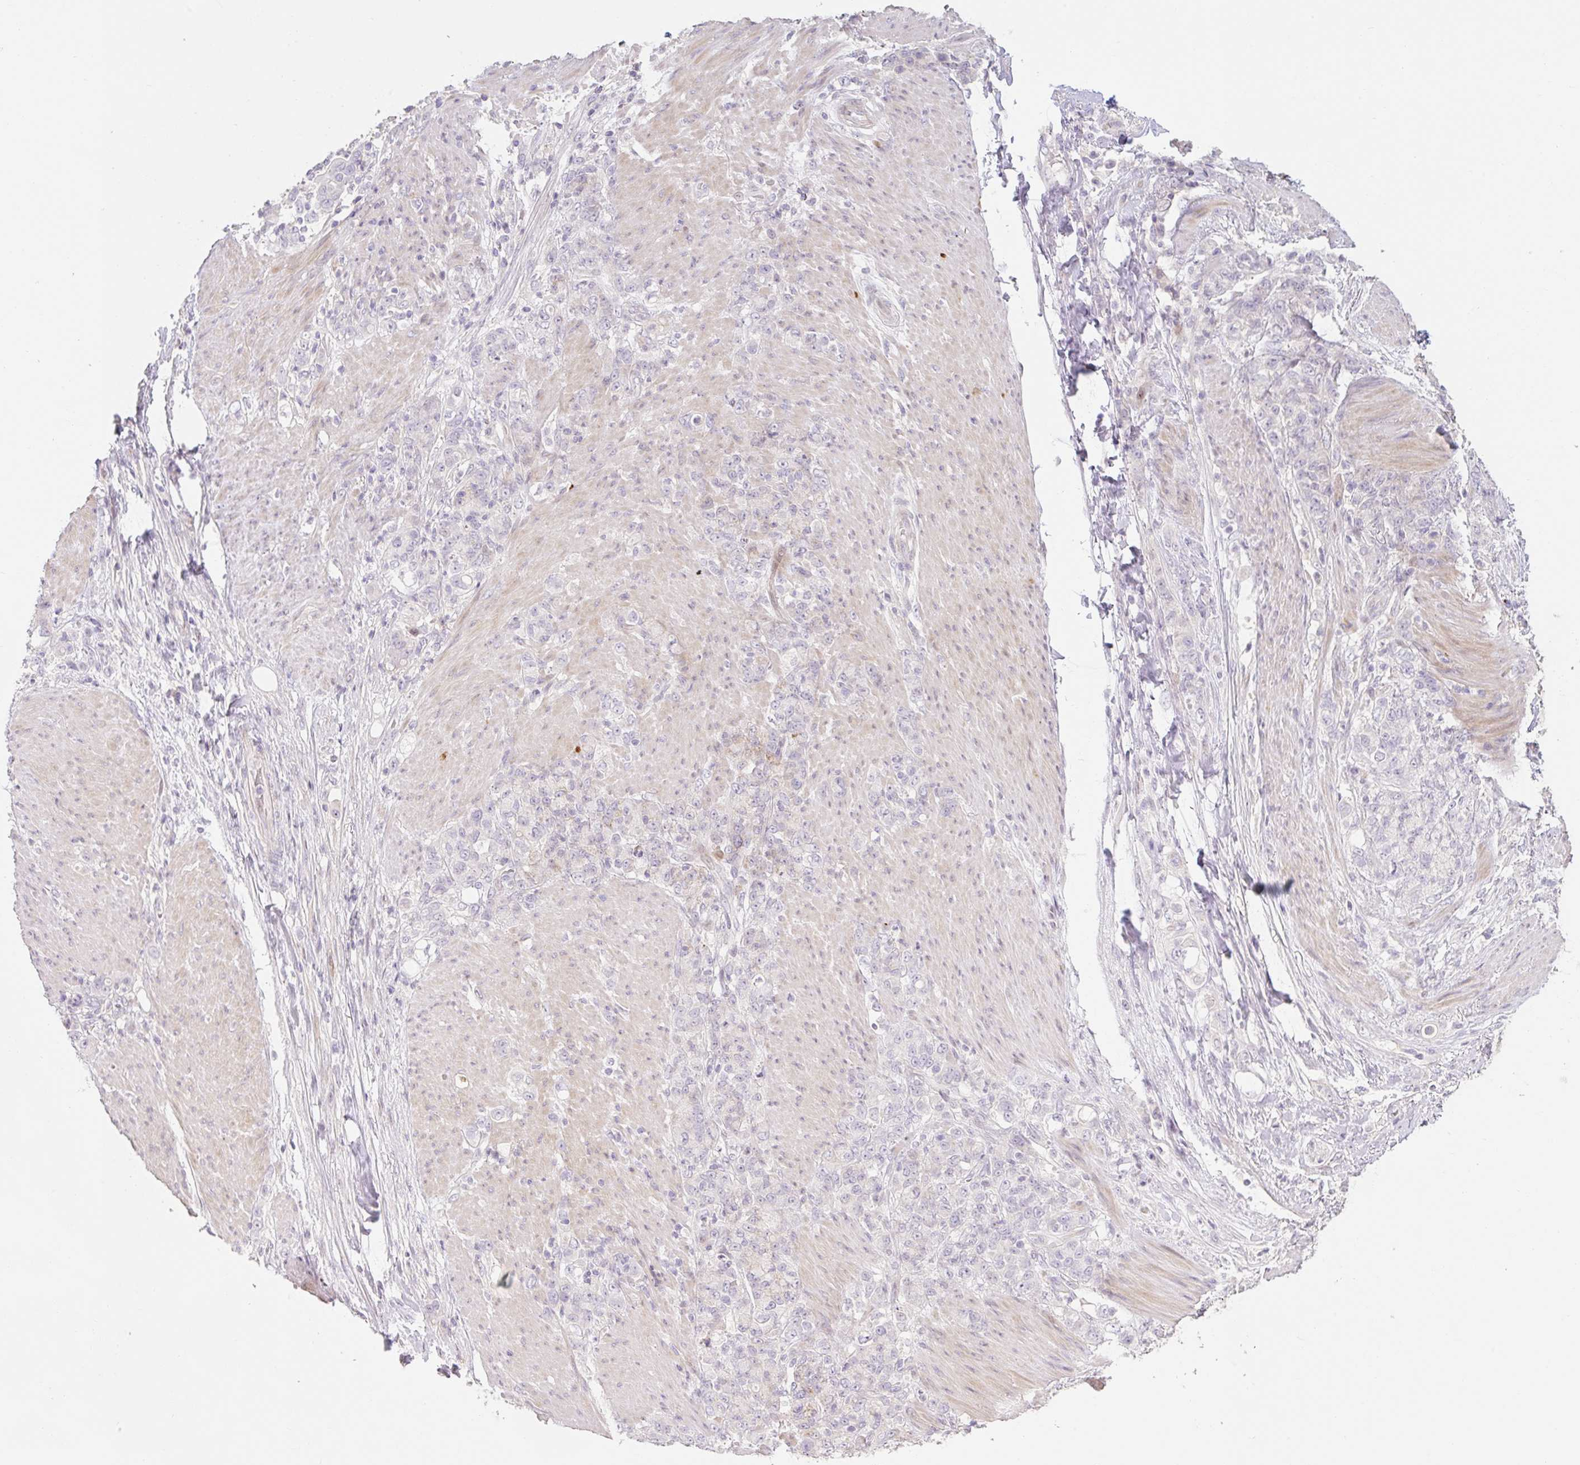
{"staining": {"intensity": "moderate", "quantity": "<25%", "location": "cytoplasmic/membranous"}, "tissue": "stomach cancer", "cell_type": "Tumor cells", "image_type": "cancer", "snomed": [{"axis": "morphology", "description": "Adenocarcinoma, NOS"}, {"axis": "topography", "description": "Stomach"}], "caption": "Moderate cytoplasmic/membranous positivity for a protein is seen in approximately <25% of tumor cells of adenocarcinoma (stomach) using immunohistochemistry.", "gene": "ZNF552", "patient": {"sex": "female", "age": 79}}